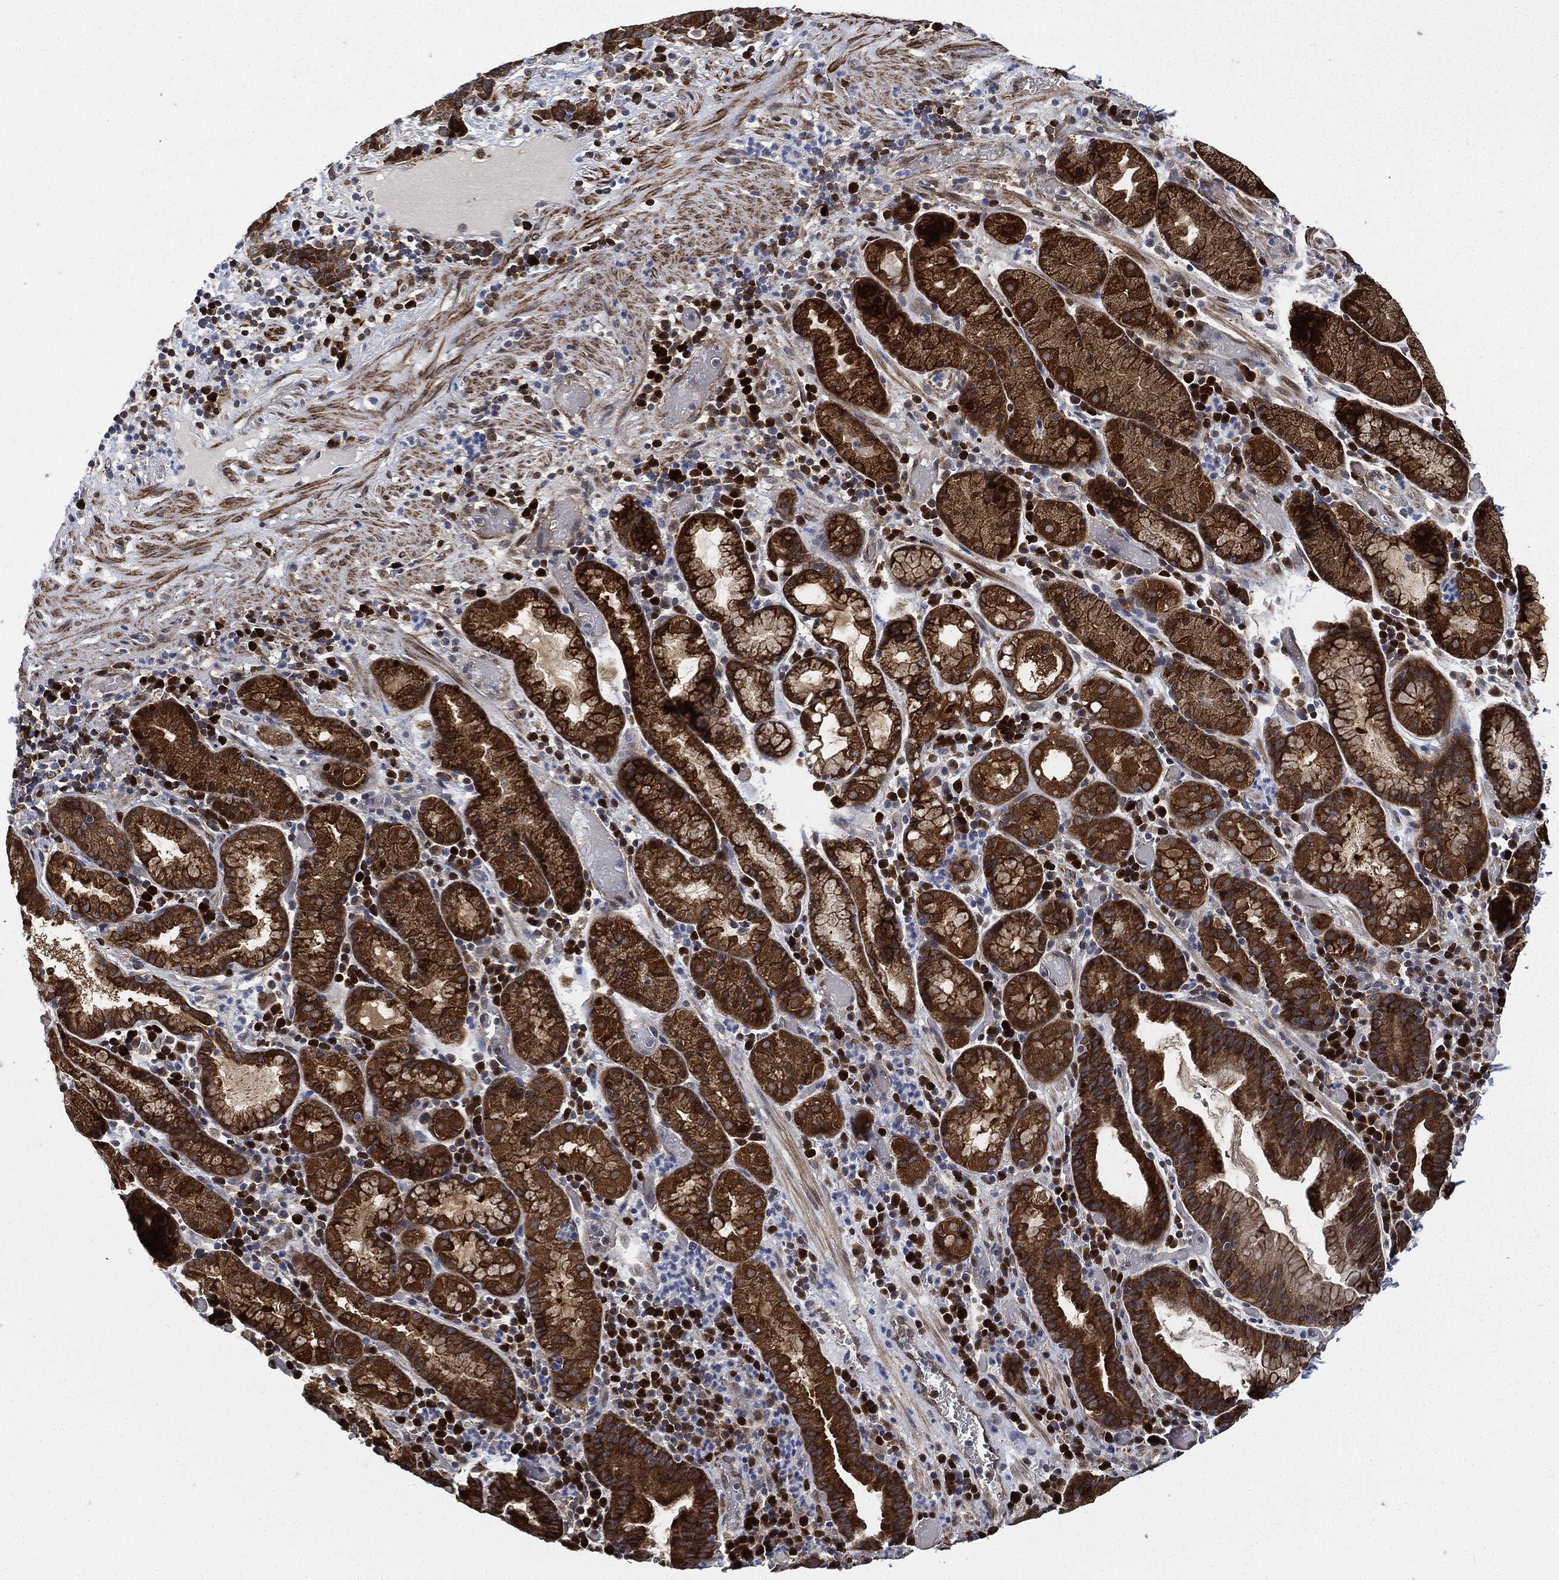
{"staining": {"intensity": "strong", "quantity": ">75%", "location": "cytoplasmic/membranous"}, "tissue": "stomach cancer", "cell_type": "Tumor cells", "image_type": "cancer", "snomed": [{"axis": "morphology", "description": "Adenocarcinoma, NOS"}, {"axis": "topography", "description": "Stomach"}], "caption": "Immunohistochemical staining of human stomach adenocarcinoma exhibits high levels of strong cytoplasmic/membranous protein expression in about >75% of tumor cells. (IHC, brightfield microscopy, high magnification).", "gene": "PRDX2", "patient": {"sex": "male", "age": 79}}